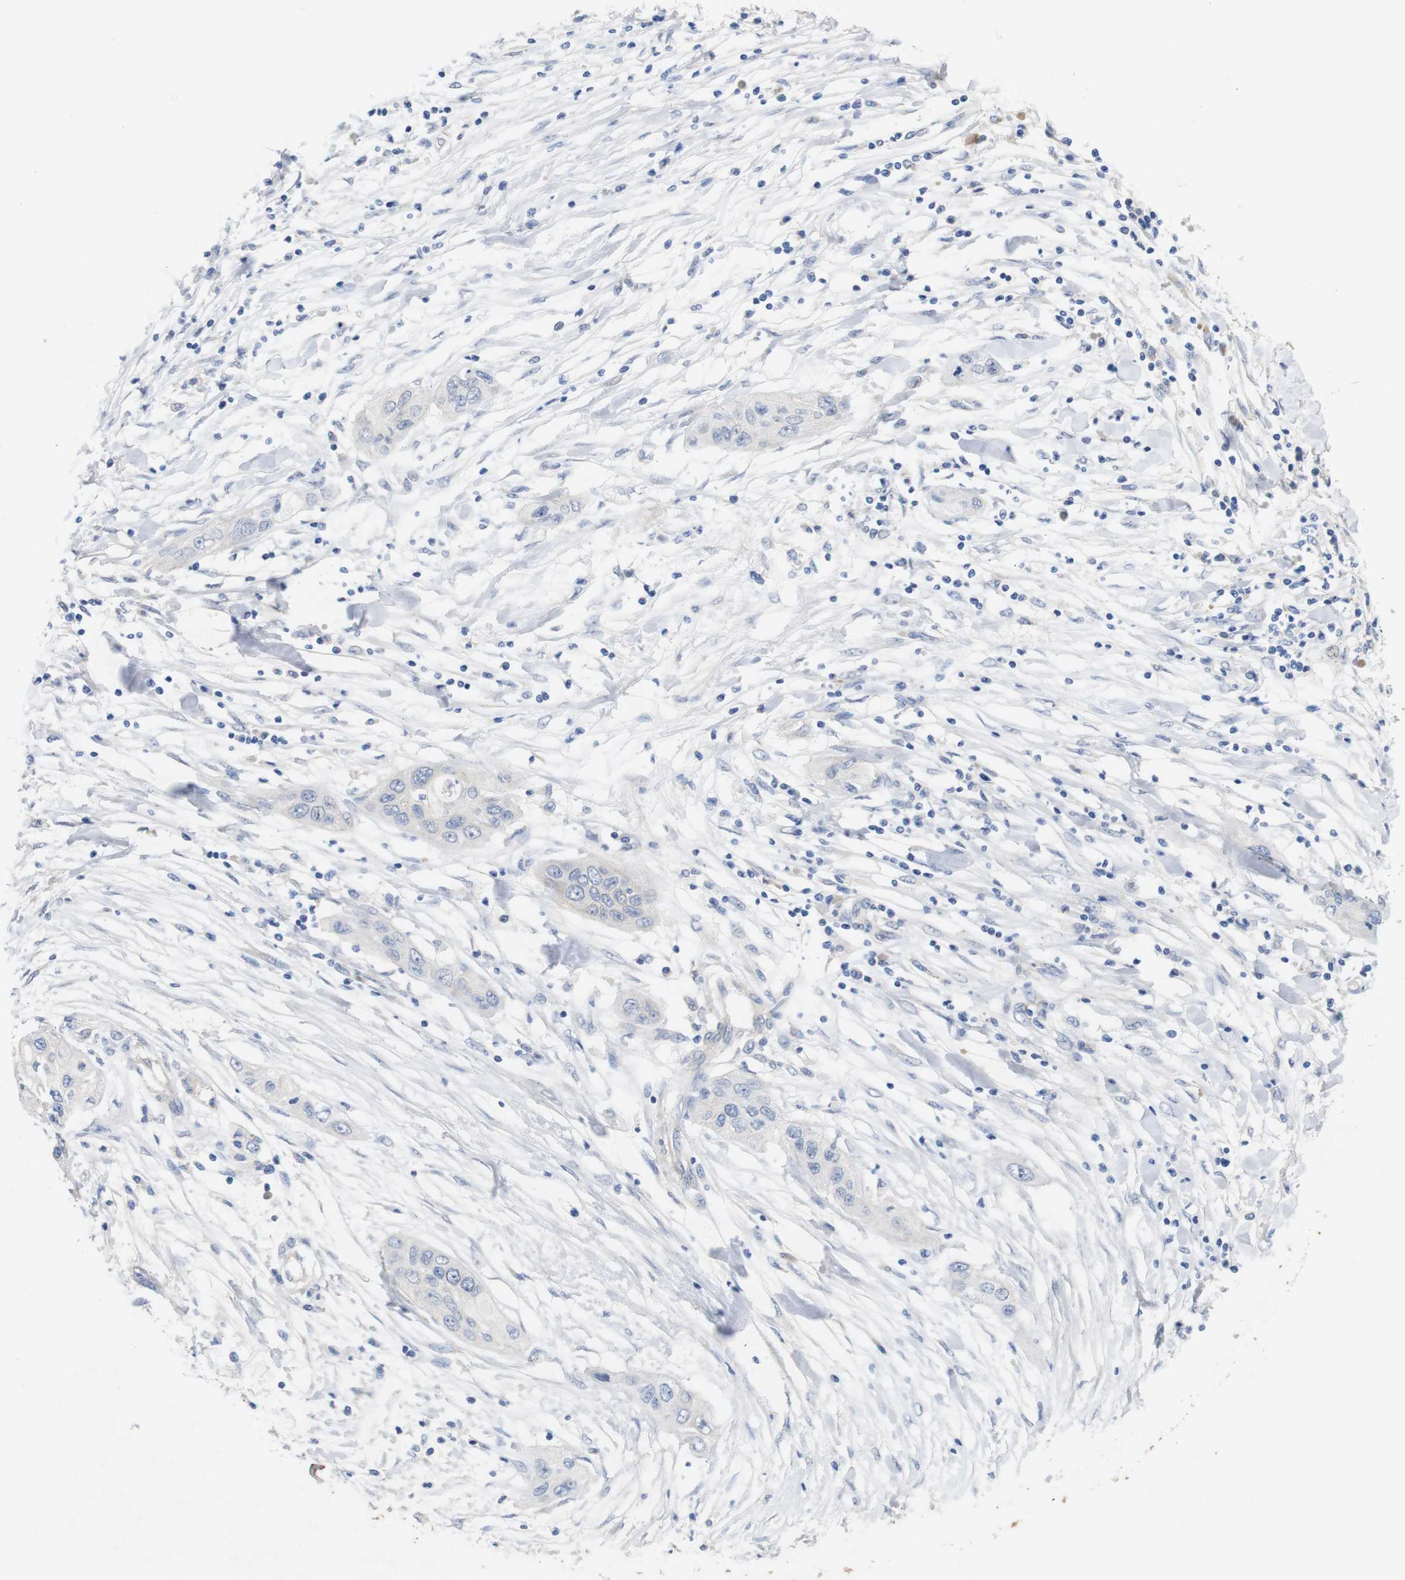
{"staining": {"intensity": "negative", "quantity": "none", "location": "none"}, "tissue": "pancreatic cancer", "cell_type": "Tumor cells", "image_type": "cancer", "snomed": [{"axis": "morphology", "description": "Adenocarcinoma, NOS"}, {"axis": "topography", "description": "Pancreas"}], "caption": "There is no significant positivity in tumor cells of pancreatic cancer.", "gene": "KIDINS220", "patient": {"sex": "female", "age": 70}}